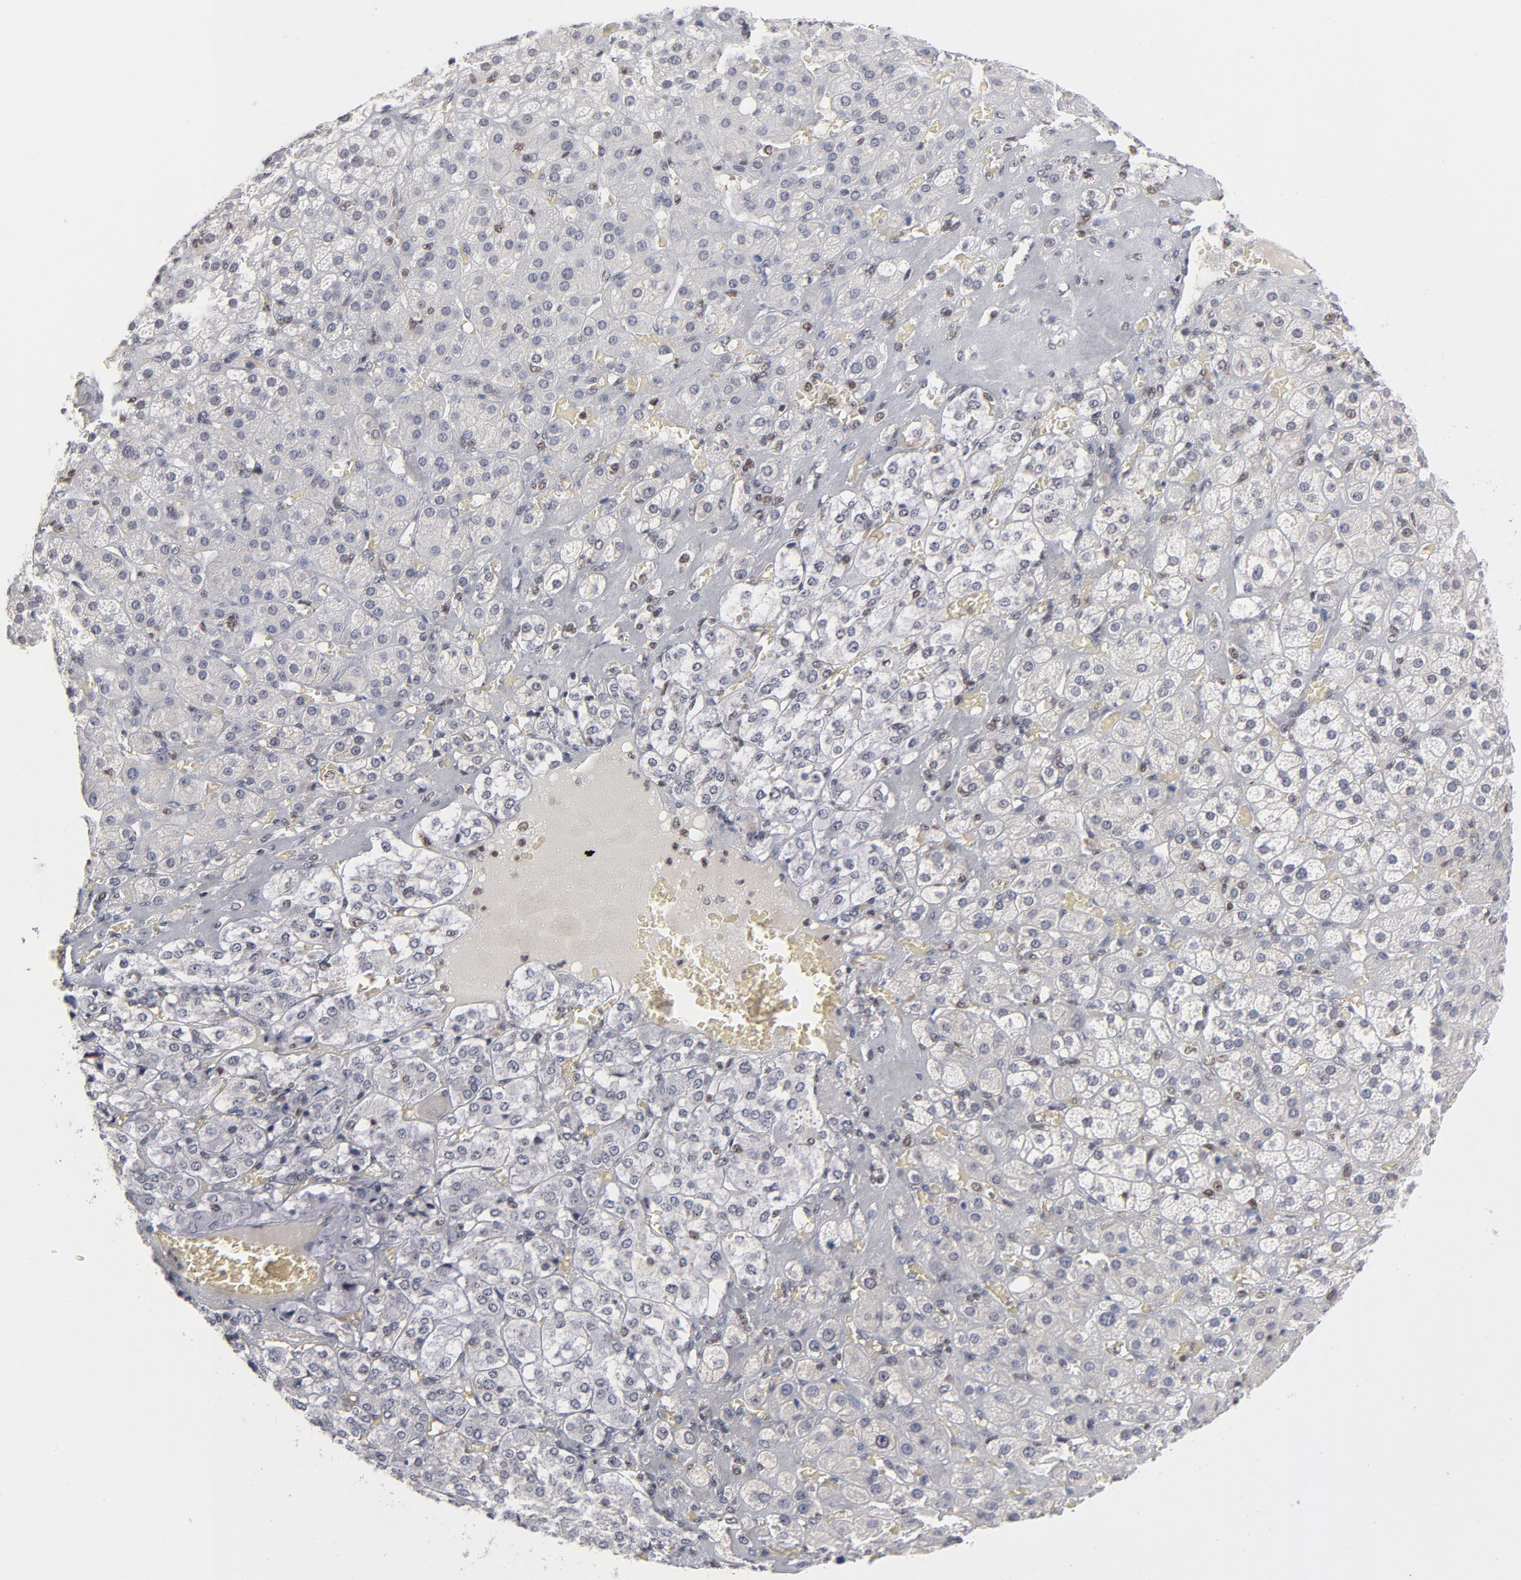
{"staining": {"intensity": "negative", "quantity": "none", "location": "none"}, "tissue": "adrenal gland", "cell_type": "Glandular cells", "image_type": "normal", "snomed": [{"axis": "morphology", "description": "Normal tissue, NOS"}, {"axis": "topography", "description": "Adrenal gland"}], "caption": "Immunohistochemistry of benign adrenal gland displays no positivity in glandular cells.", "gene": "MAX", "patient": {"sex": "female", "age": 71}}